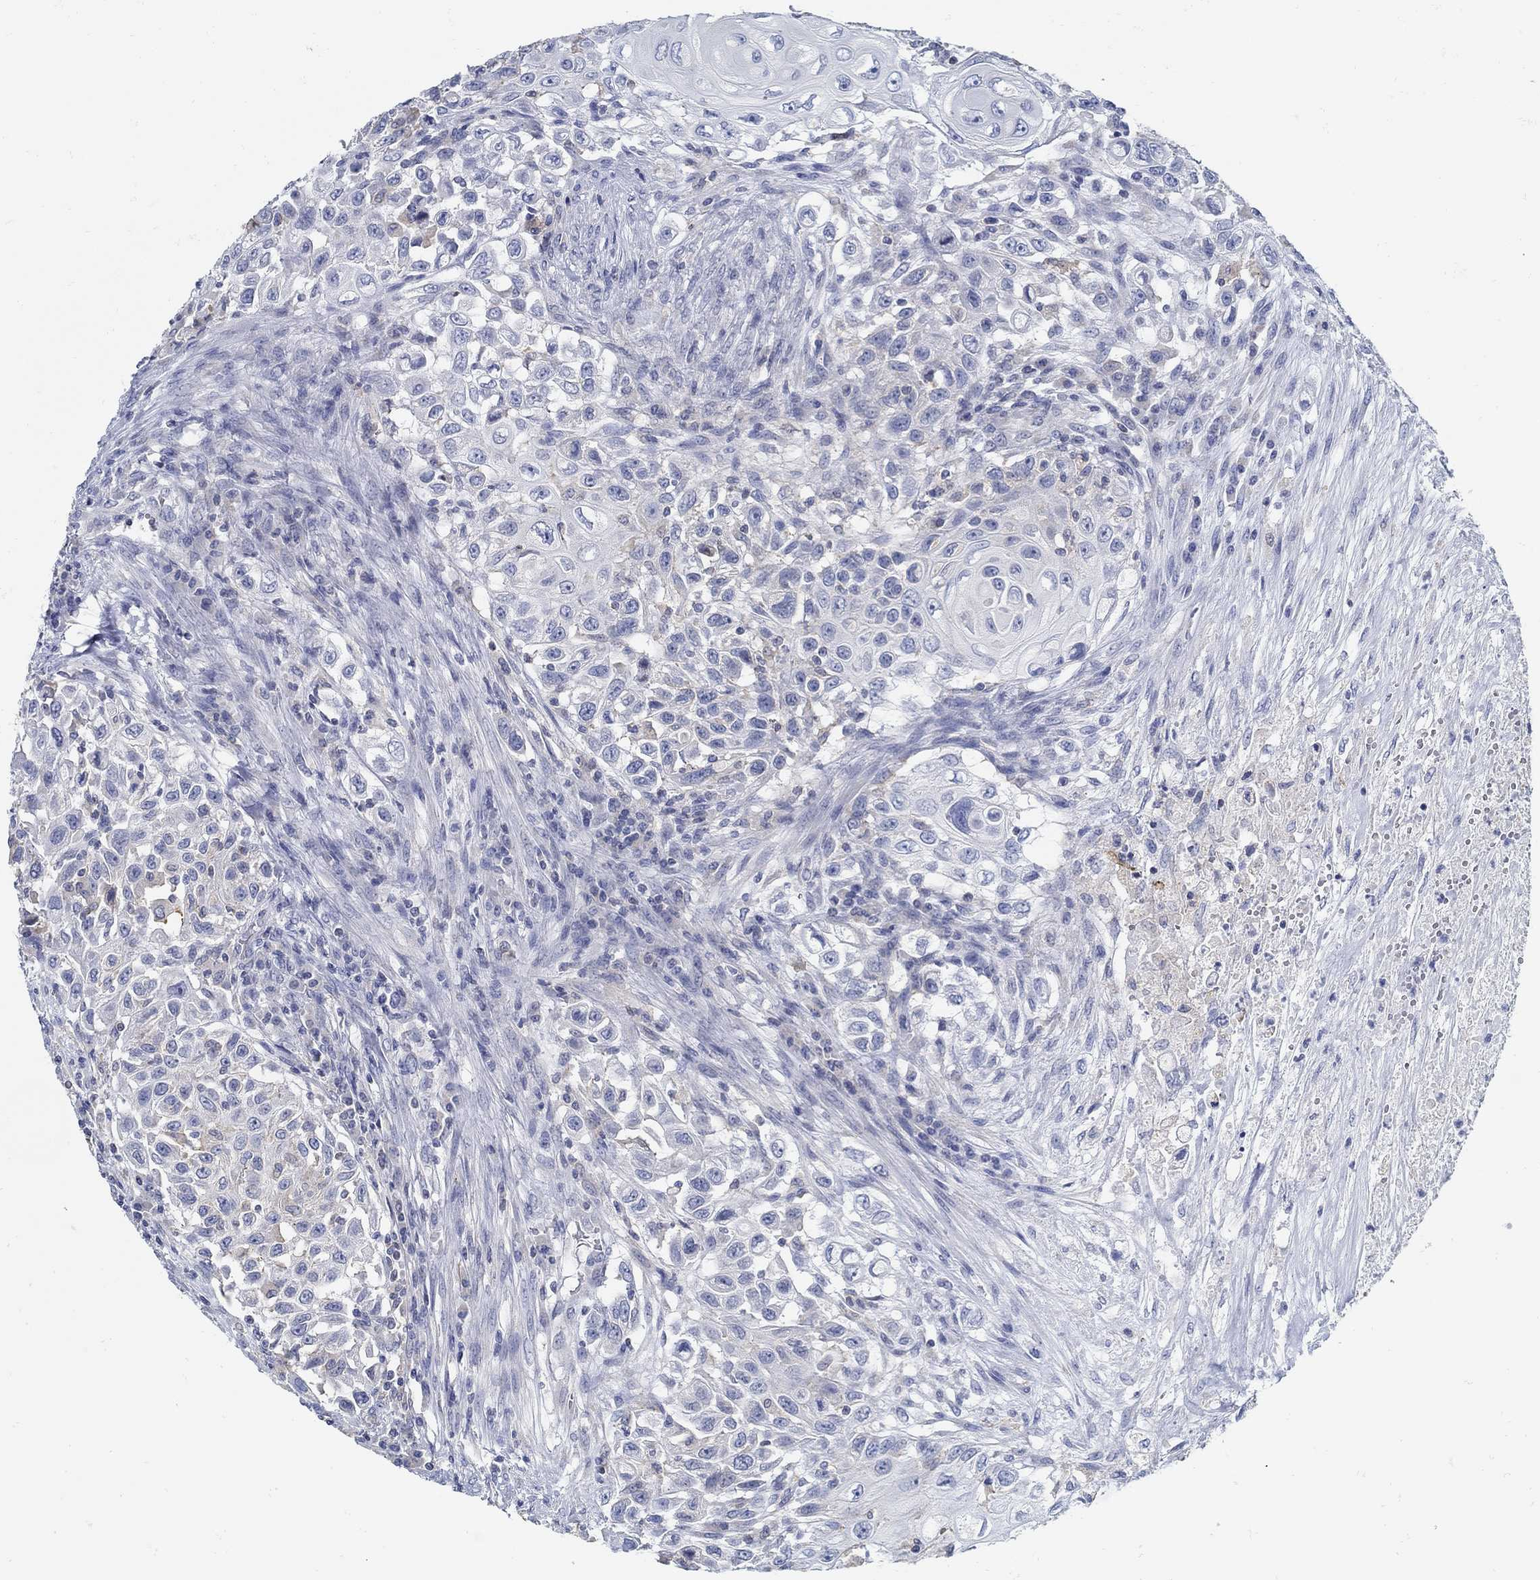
{"staining": {"intensity": "negative", "quantity": "none", "location": "none"}, "tissue": "urothelial cancer", "cell_type": "Tumor cells", "image_type": "cancer", "snomed": [{"axis": "morphology", "description": "Urothelial carcinoma, High grade"}, {"axis": "topography", "description": "Urinary bladder"}], "caption": "Immunohistochemical staining of urothelial carcinoma (high-grade) demonstrates no significant expression in tumor cells.", "gene": "ZFAND4", "patient": {"sex": "female", "age": 56}}